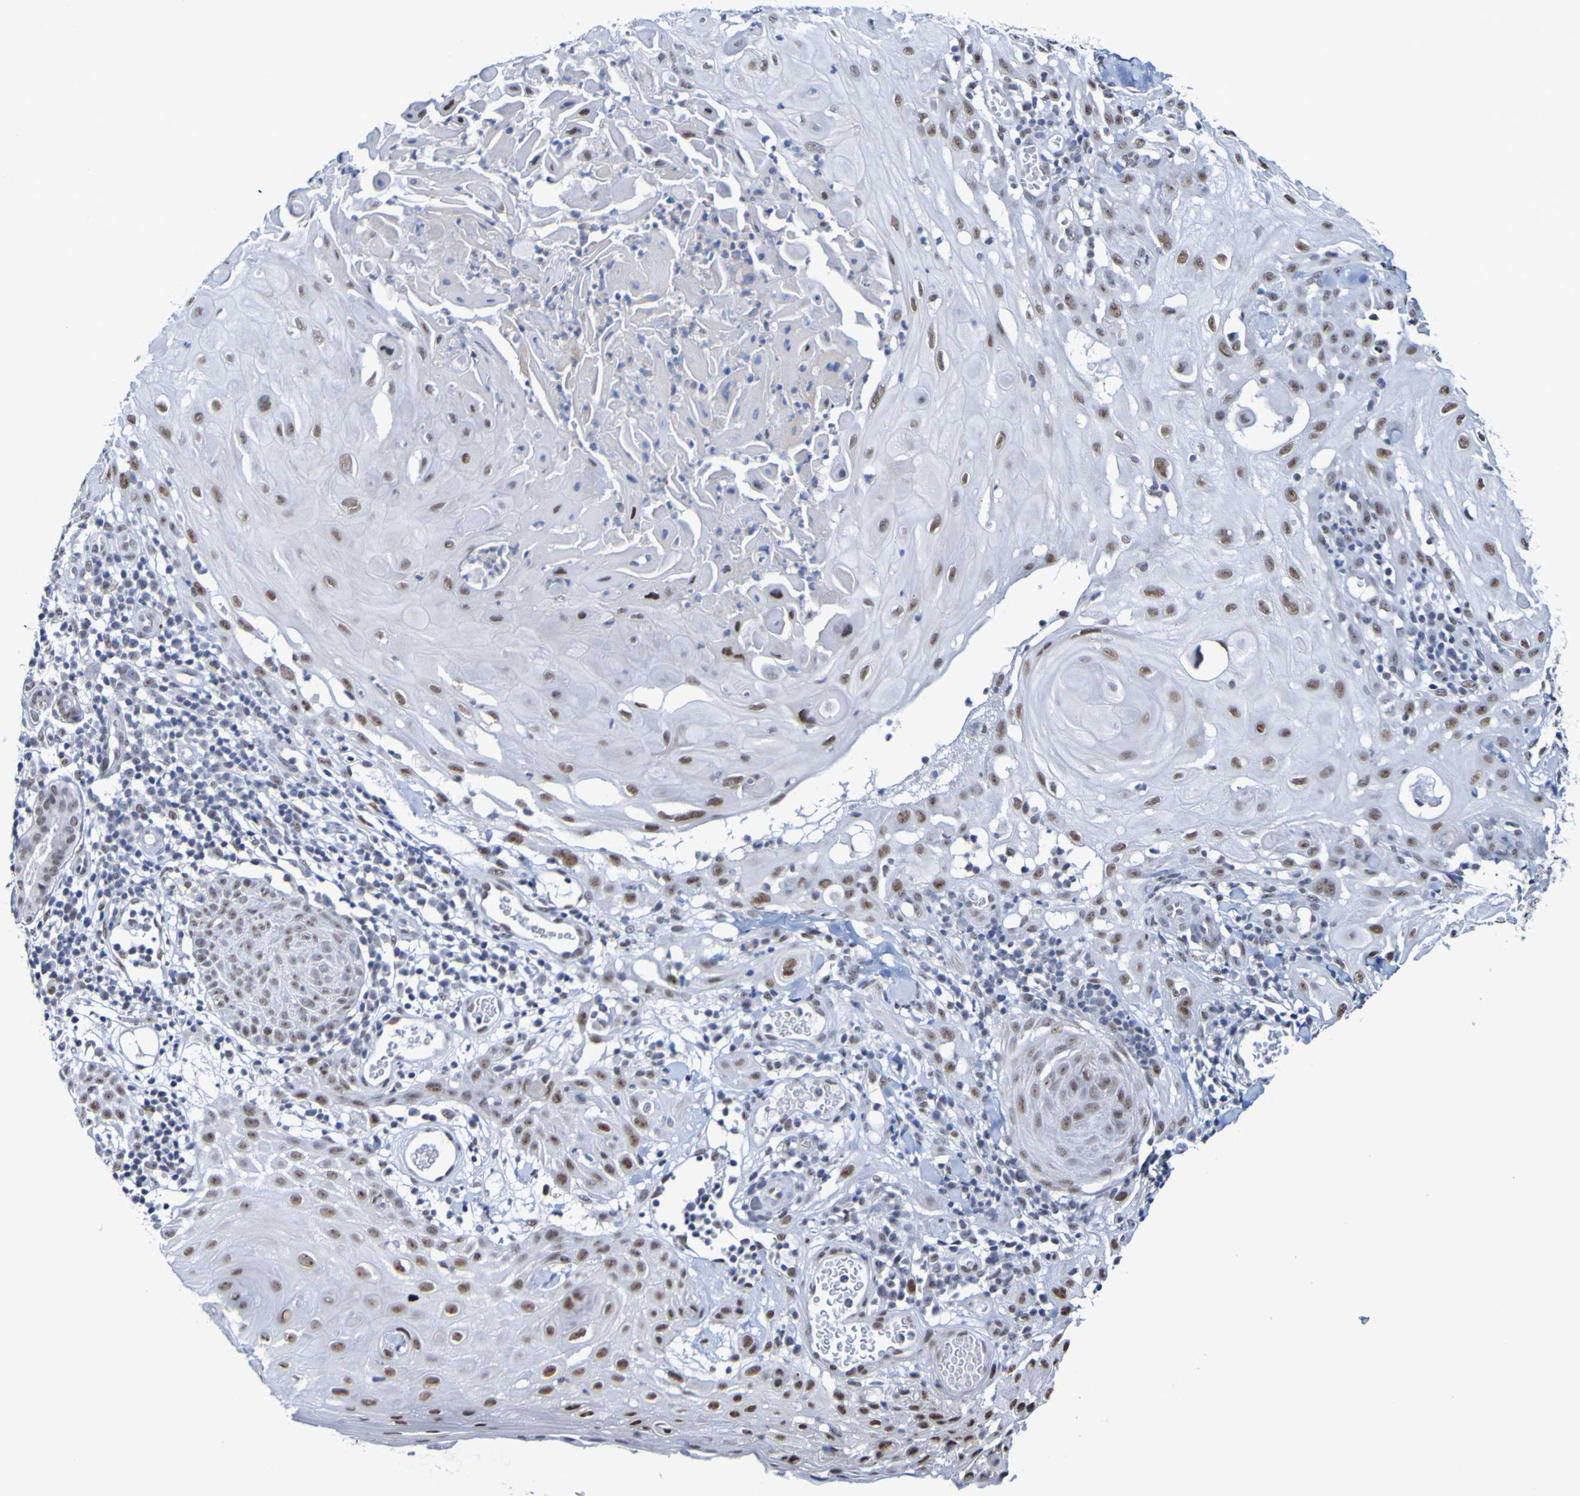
{"staining": {"intensity": "moderate", "quantity": "25%-75%", "location": "nuclear"}, "tissue": "skin cancer", "cell_type": "Tumor cells", "image_type": "cancer", "snomed": [{"axis": "morphology", "description": "Squamous cell carcinoma, NOS"}, {"axis": "topography", "description": "Skin"}], "caption": "Skin squamous cell carcinoma stained for a protein (brown) shows moderate nuclear positive positivity in approximately 25%-75% of tumor cells.", "gene": "CDC5L", "patient": {"sex": "male", "age": 24}}